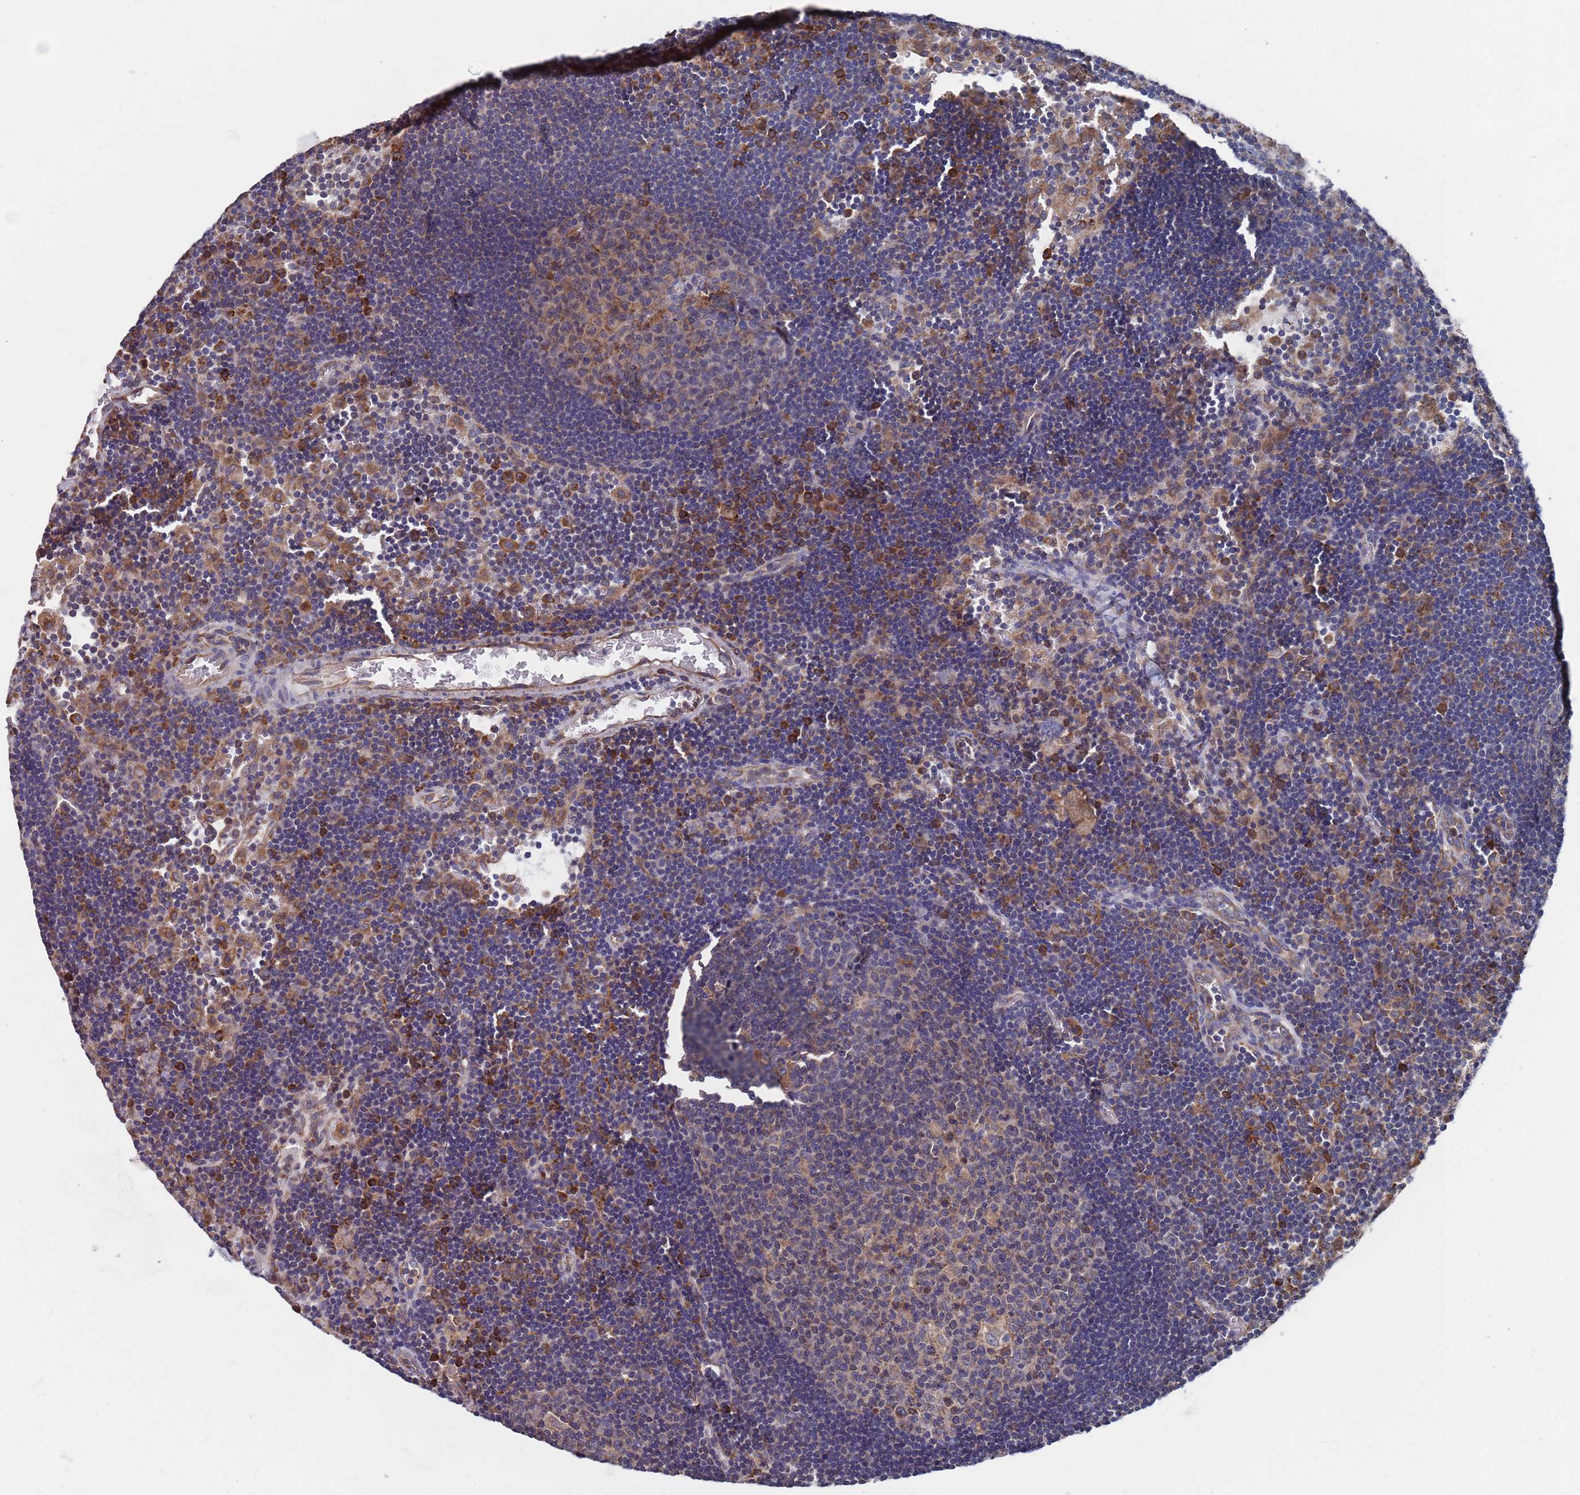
{"staining": {"intensity": "weak", "quantity": "25%-75%", "location": "cytoplasmic/membranous"}, "tissue": "lymph node", "cell_type": "Germinal center cells", "image_type": "normal", "snomed": [{"axis": "morphology", "description": "Normal tissue, NOS"}, {"axis": "topography", "description": "Lymph node"}], "caption": "A brown stain shows weak cytoplasmic/membranous expression of a protein in germinal center cells of unremarkable lymph node.", "gene": "GID8", "patient": {"sex": "male", "age": 62}}